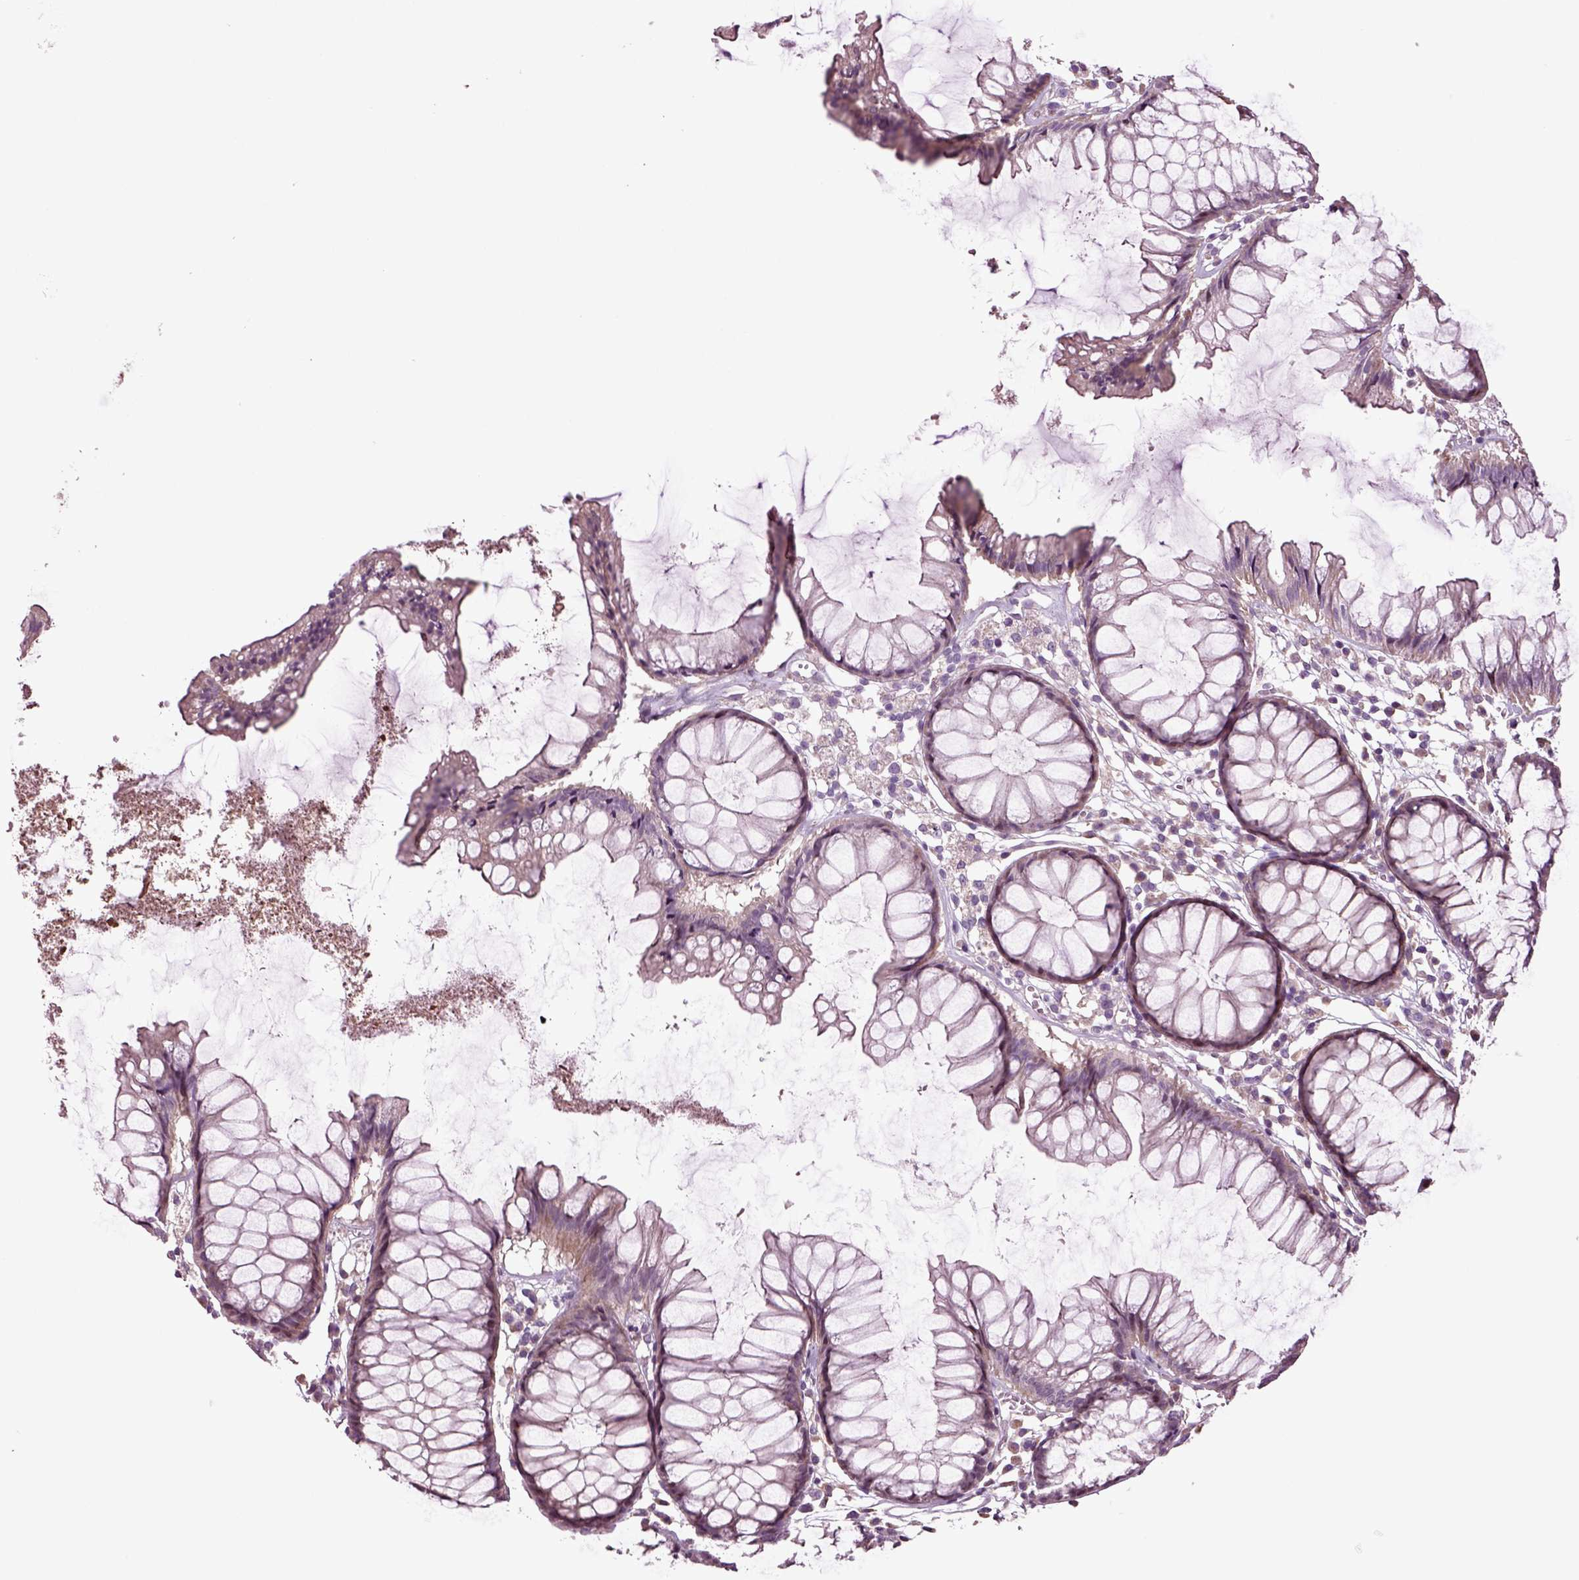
{"staining": {"intensity": "negative", "quantity": "none", "location": "none"}, "tissue": "colon", "cell_type": "Endothelial cells", "image_type": "normal", "snomed": [{"axis": "morphology", "description": "Normal tissue, NOS"}, {"axis": "morphology", "description": "Adenocarcinoma, NOS"}, {"axis": "topography", "description": "Colon"}], "caption": "A micrograph of colon stained for a protein exhibits no brown staining in endothelial cells.", "gene": "HAGHL", "patient": {"sex": "male", "age": 65}}